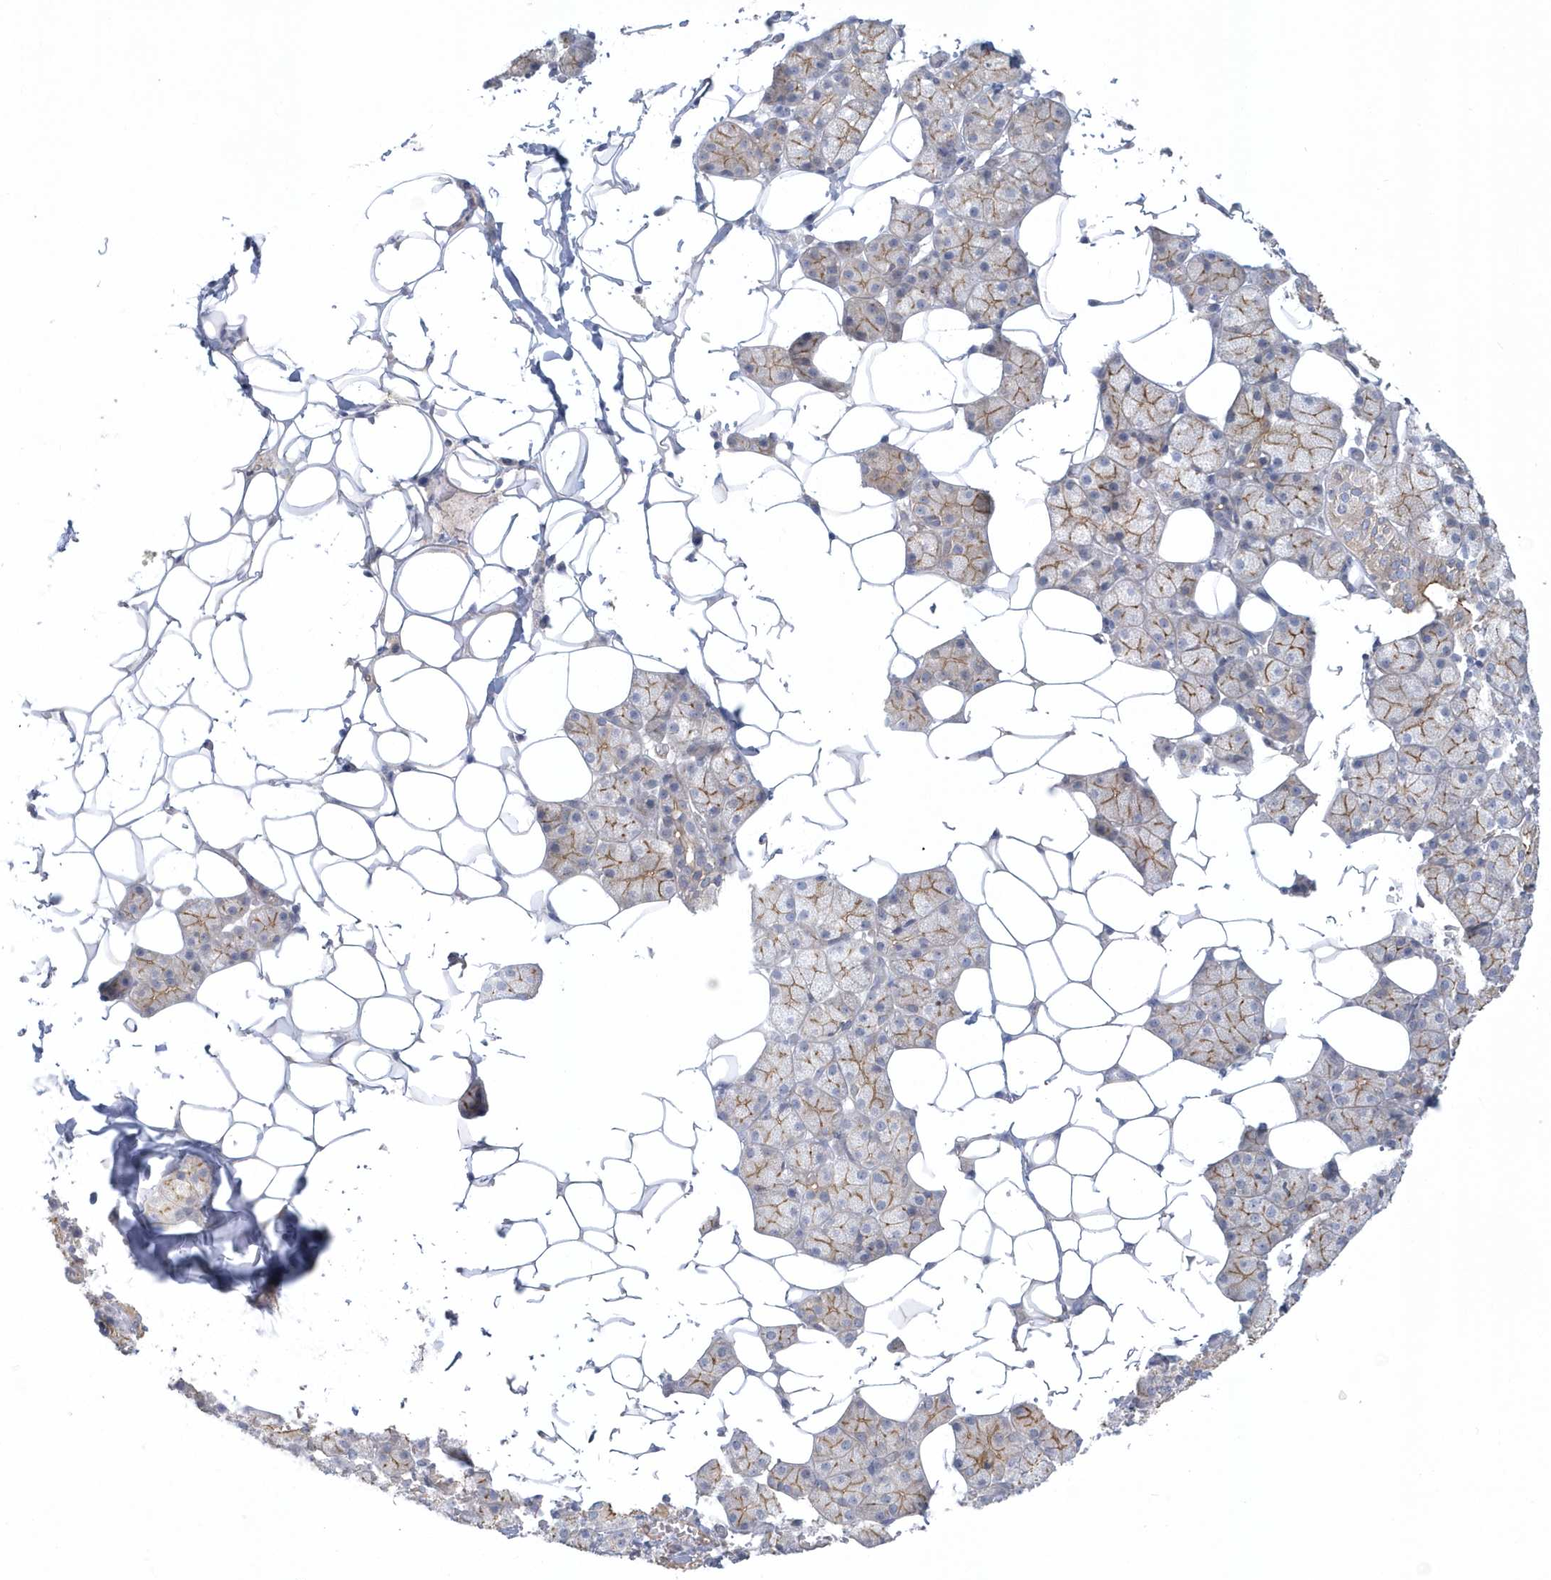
{"staining": {"intensity": "weak", "quantity": "<25%", "location": "cytoplasmic/membranous"}, "tissue": "salivary gland", "cell_type": "Glandular cells", "image_type": "normal", "snomed": [{"axis": "morphology", "description": "Normal tissue, NOS"}, {"axis": "topography", "description": "Salivary gland"}], "caption": "Glandular cells are negative for brown protein staining in normal salivary gland. (DAB immunohistochemistry (IHC) visualized using brightfield microscopy, high magnification).", "gene": "RAI14", "patient": {"sex": "female", "age": 33}}